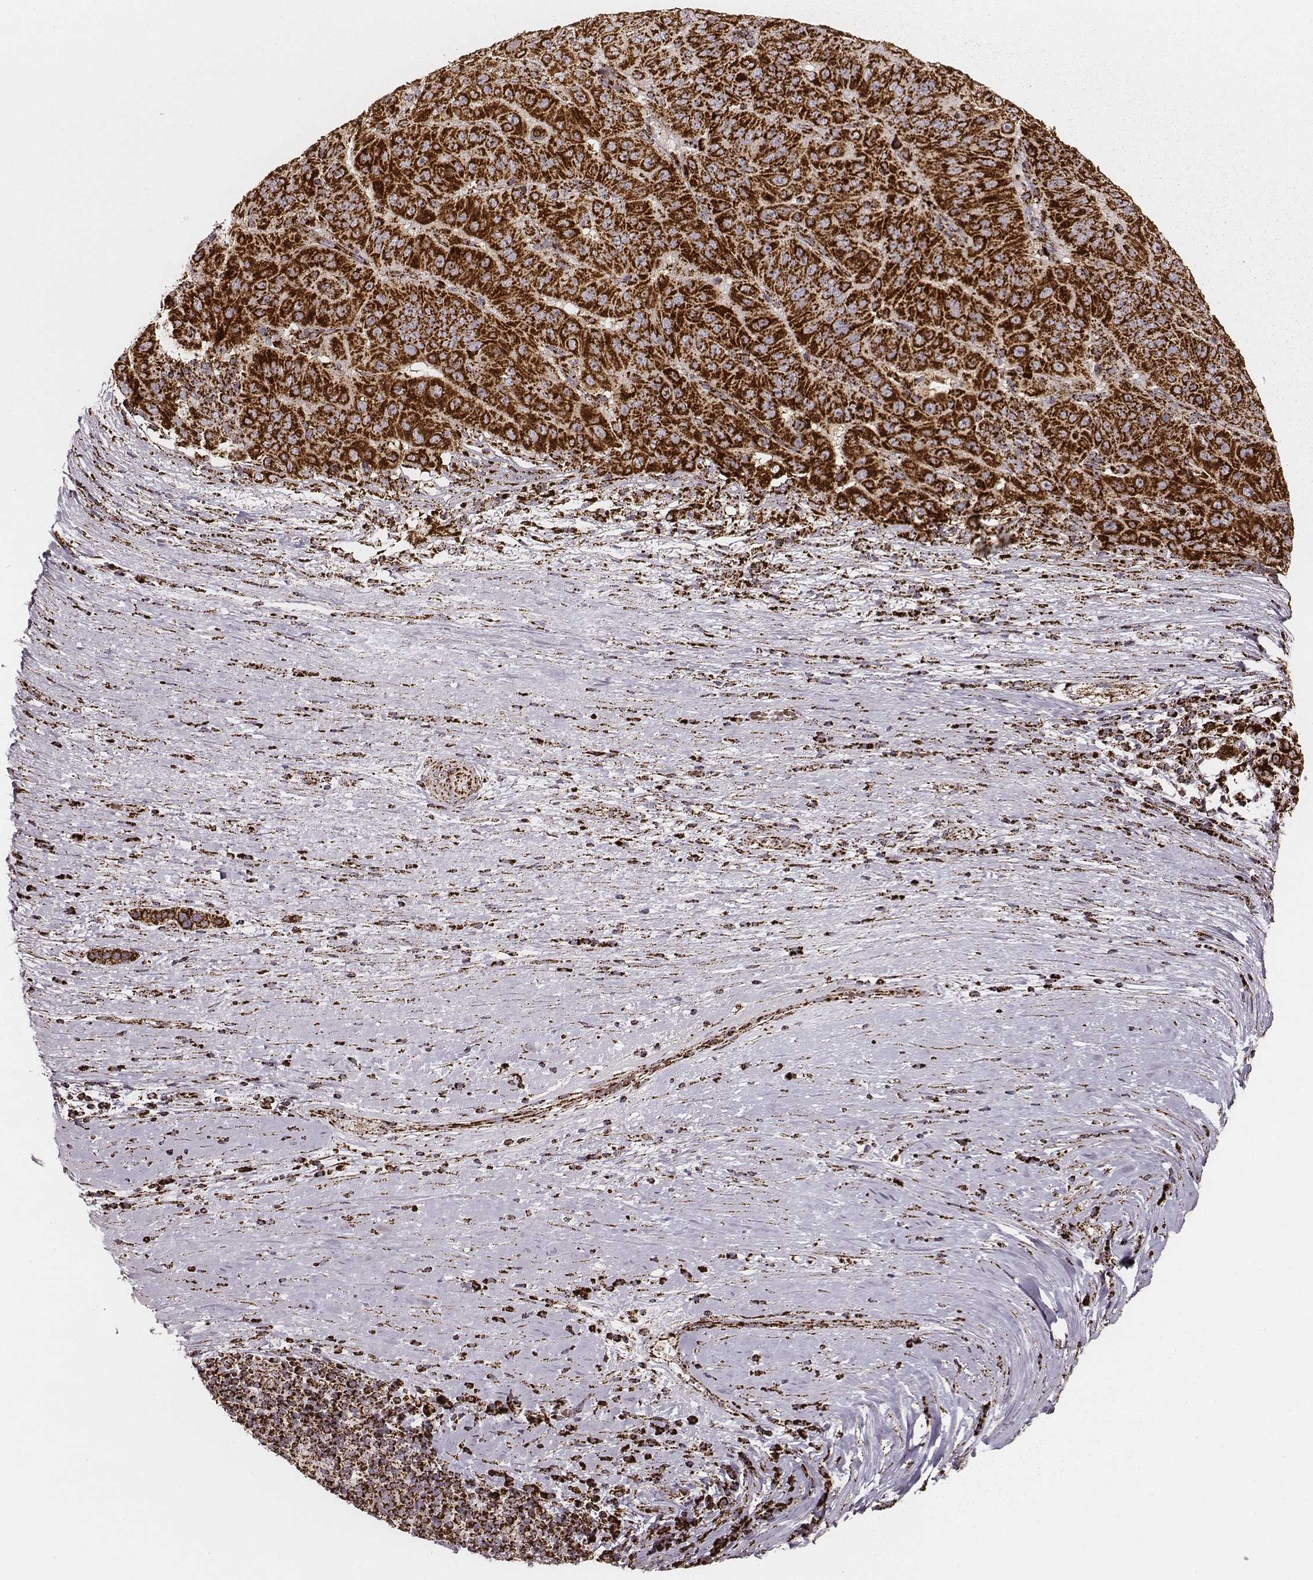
{"staining": {"intensity": "strong", "quantity": ">75%", "location": "cytoplasmic/membranous"}, "tissue": "pancreatic cancer", "cell_type": "Tumor cells", "image_type": "cancer", "snomed": [{"axis": "morphology", "description": "Adenocarcinoma, NOS"}, {"axis": "topography", "description": "Pancreas"}], "caption": "The micrograph shows a brown stain indicating the presence of a protein in the cytoplasmic/membranous of tumor cells in pancreatic cancer (adenocarcinoma).", "gene": "TUFM", "patient": {"sex": "male", "age": 63}}